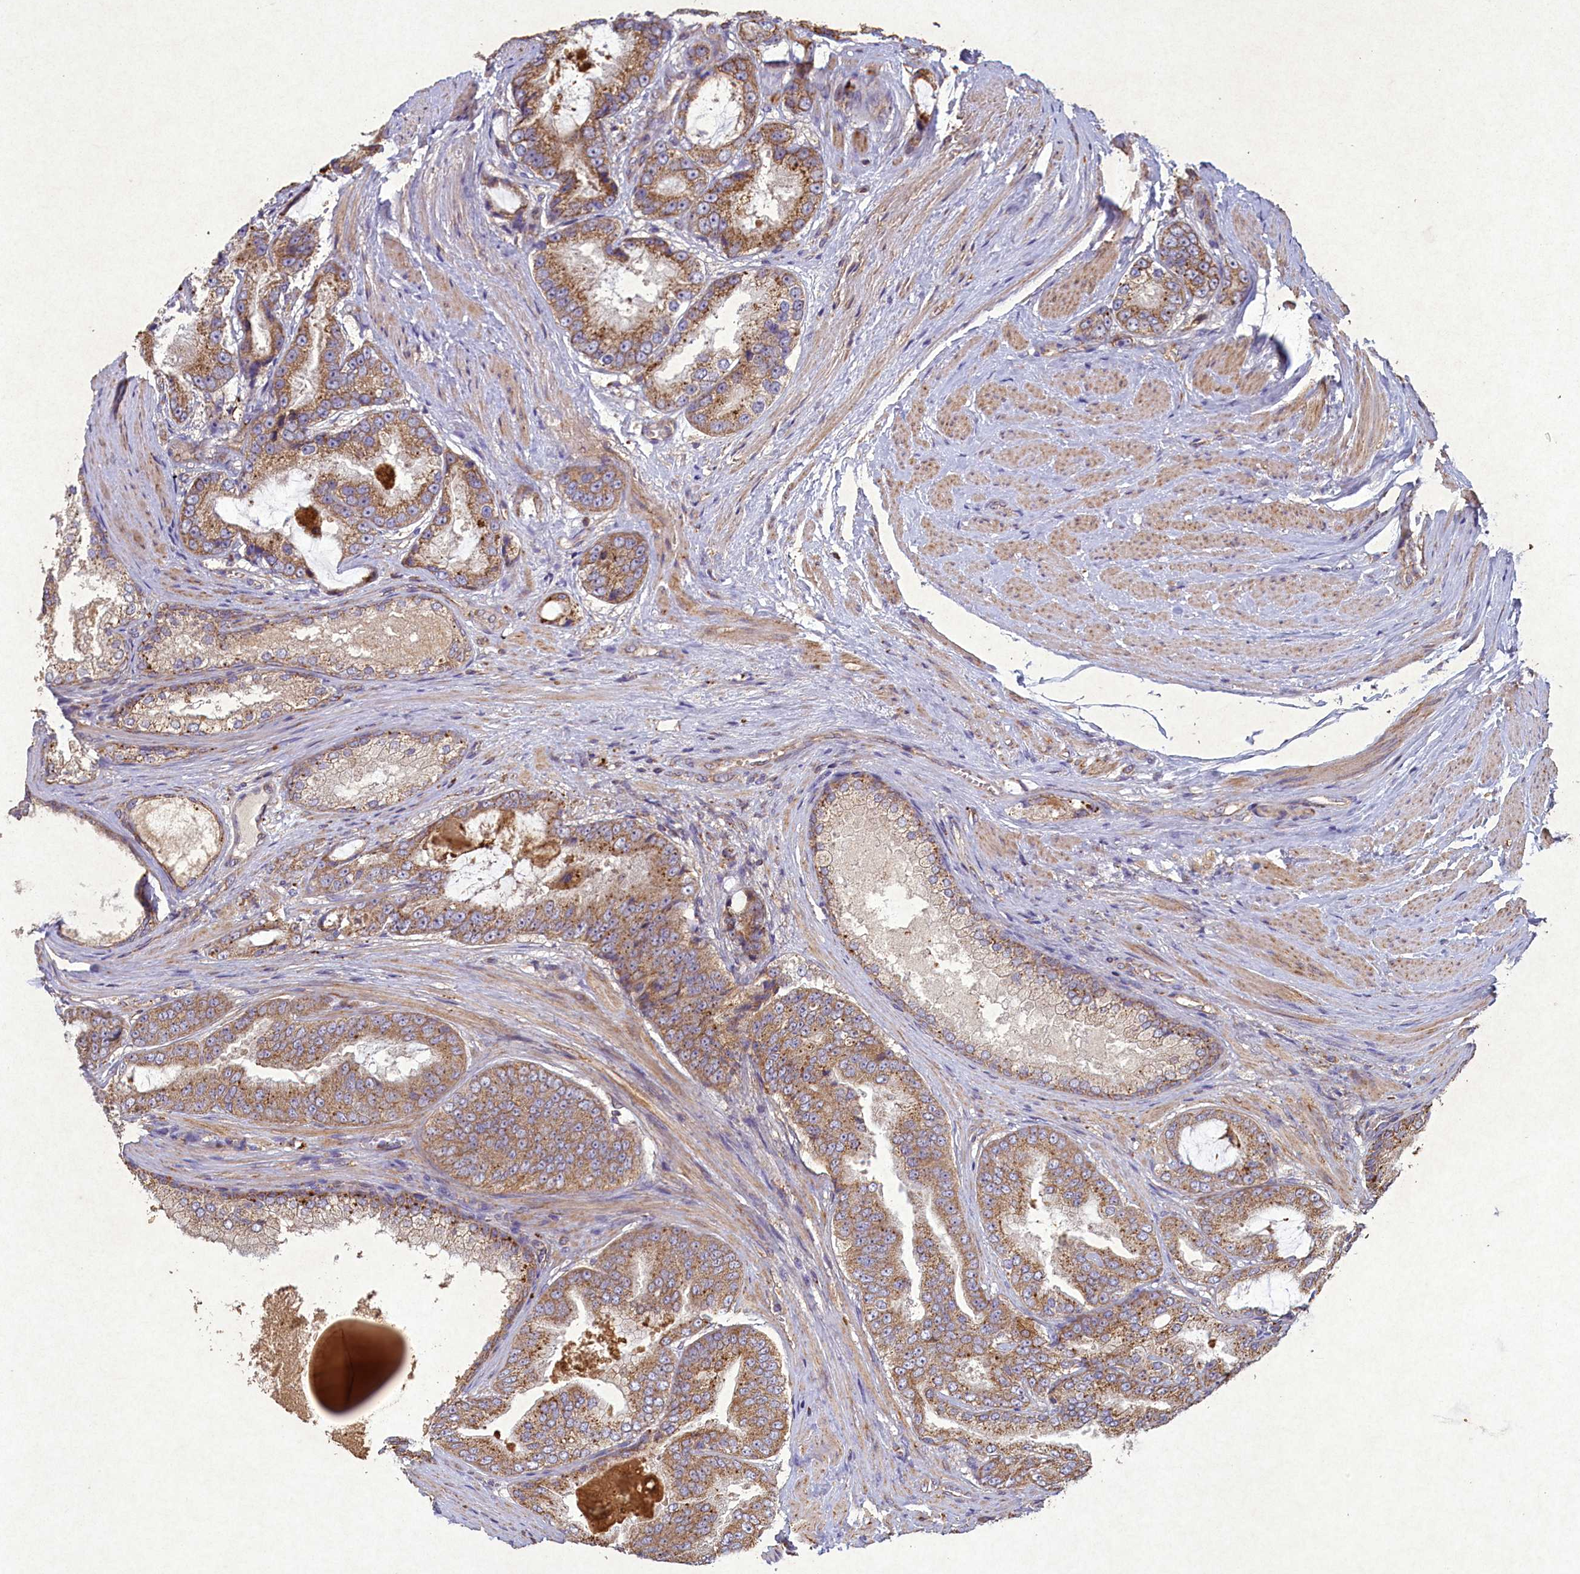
{"staining": {"intensity": "moderate", "quantity": ">75%", "location": "cytoplasmic/membranous"}, "tissue": "prostate cancer", "cell_type": "Tumor cells", "image_type": "cancer", "snomed": [{"axis": "morphology", "description": "Adenocarcinoma, High grade"}, {"axis": "topography", "description": "Prostate"}], "caption": "Prostate cancer stained with DAB (3,3'-diaminobenzidine) IHC demonstrates medium levels of moderate cytoplasmic/membranous positivity in about >75% of tumor cells.", "gene": "CIAO2B", "patient": {"sex": "male", "age": 60}}